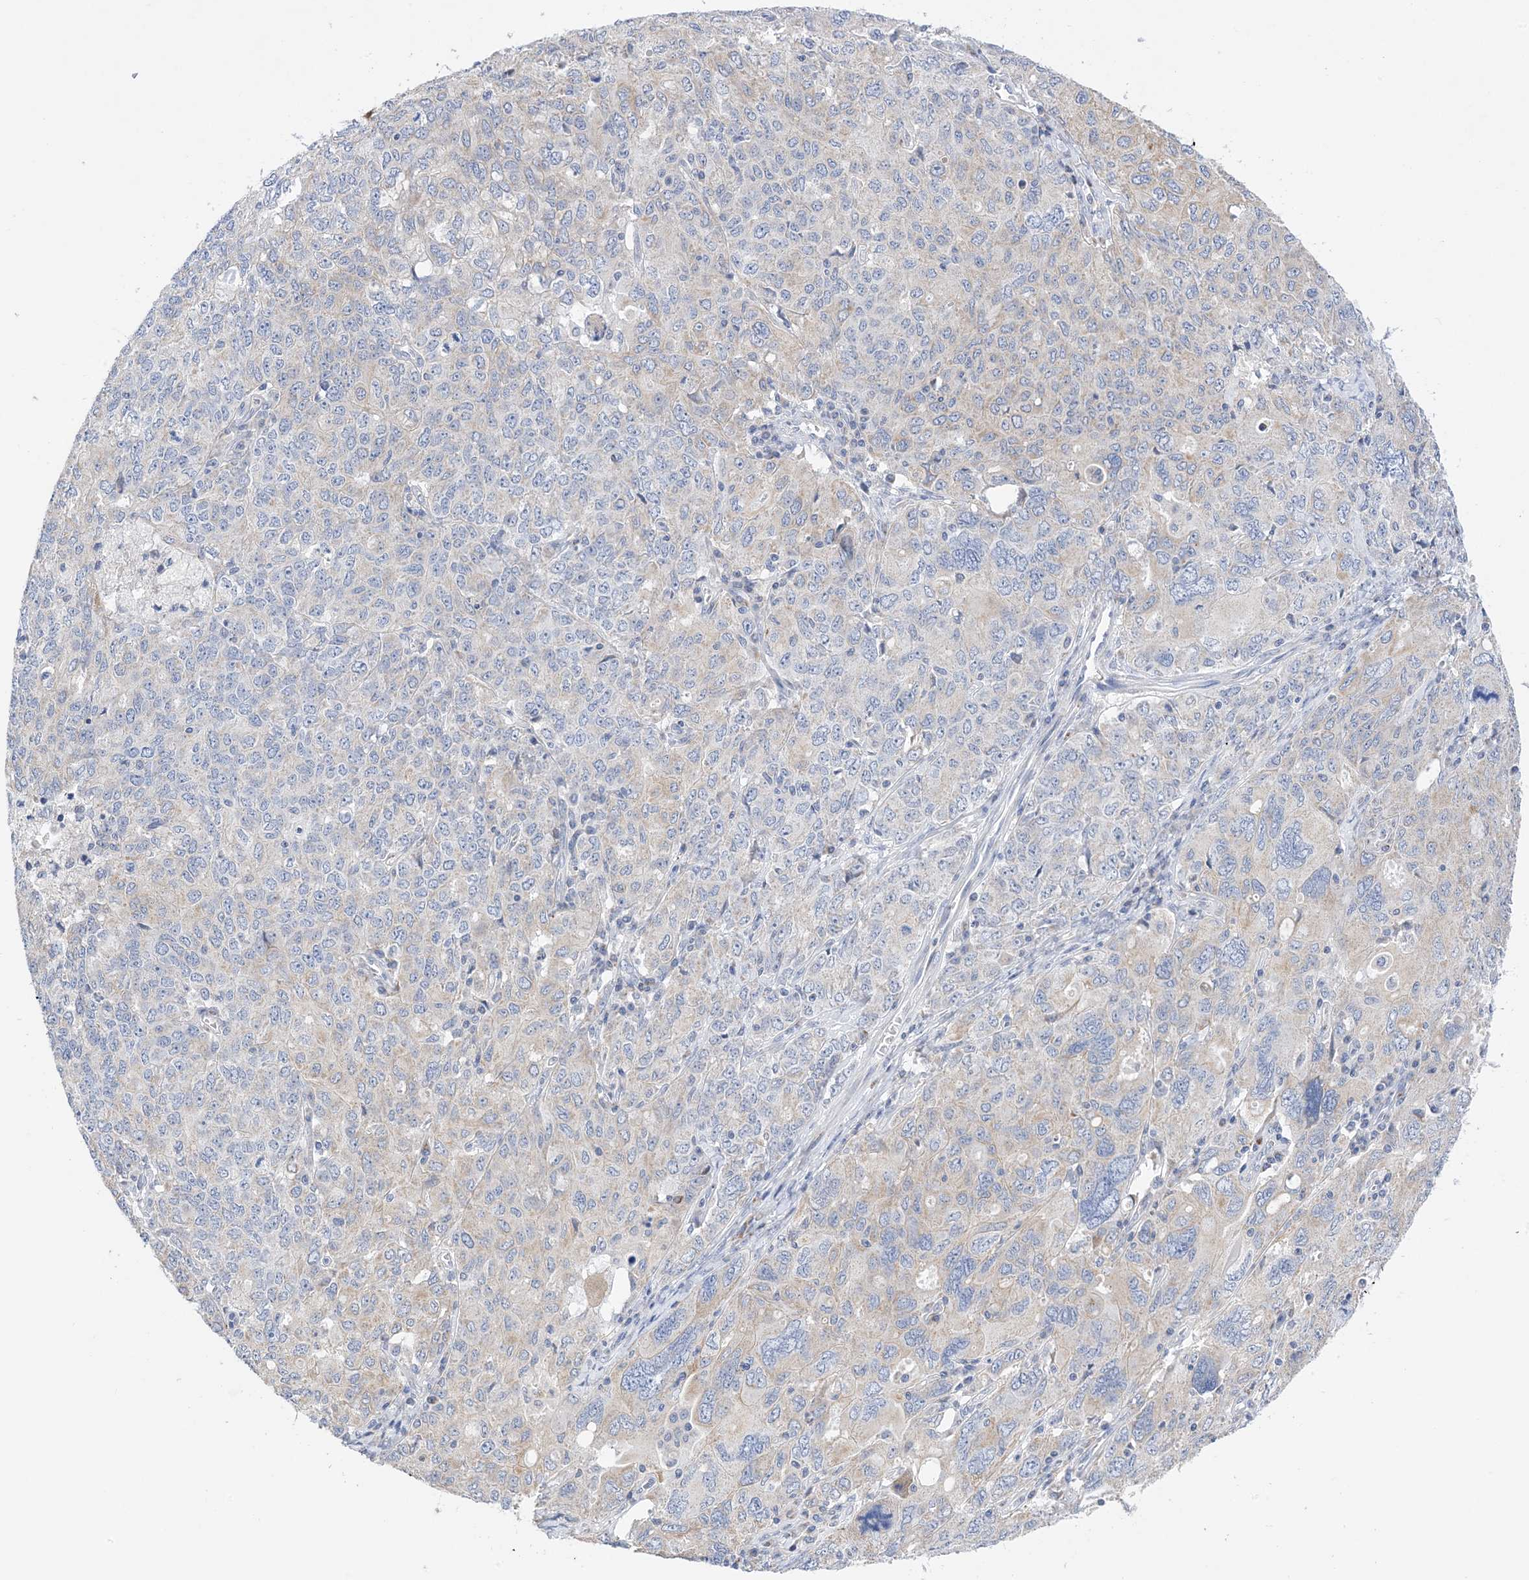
{"staining": {"intensity": "negative", "quantity": "none", "location": "none"}, "tissue": "ovarian cancer", "cell_type": "Tumor cells", "image_type": "cancer", "snomed": [{"axis": "morphology", "description": "Carcinoma, endometroid"}, {"axis": "topography", "description": "Ovary"}], "caption": "A micrograph of endometroid carcinoma (ovarian) stained for a protein displays no brown staining in tumor cells.", "gene": "PLK4", "patient": {"sex": "female", "age": 62}}